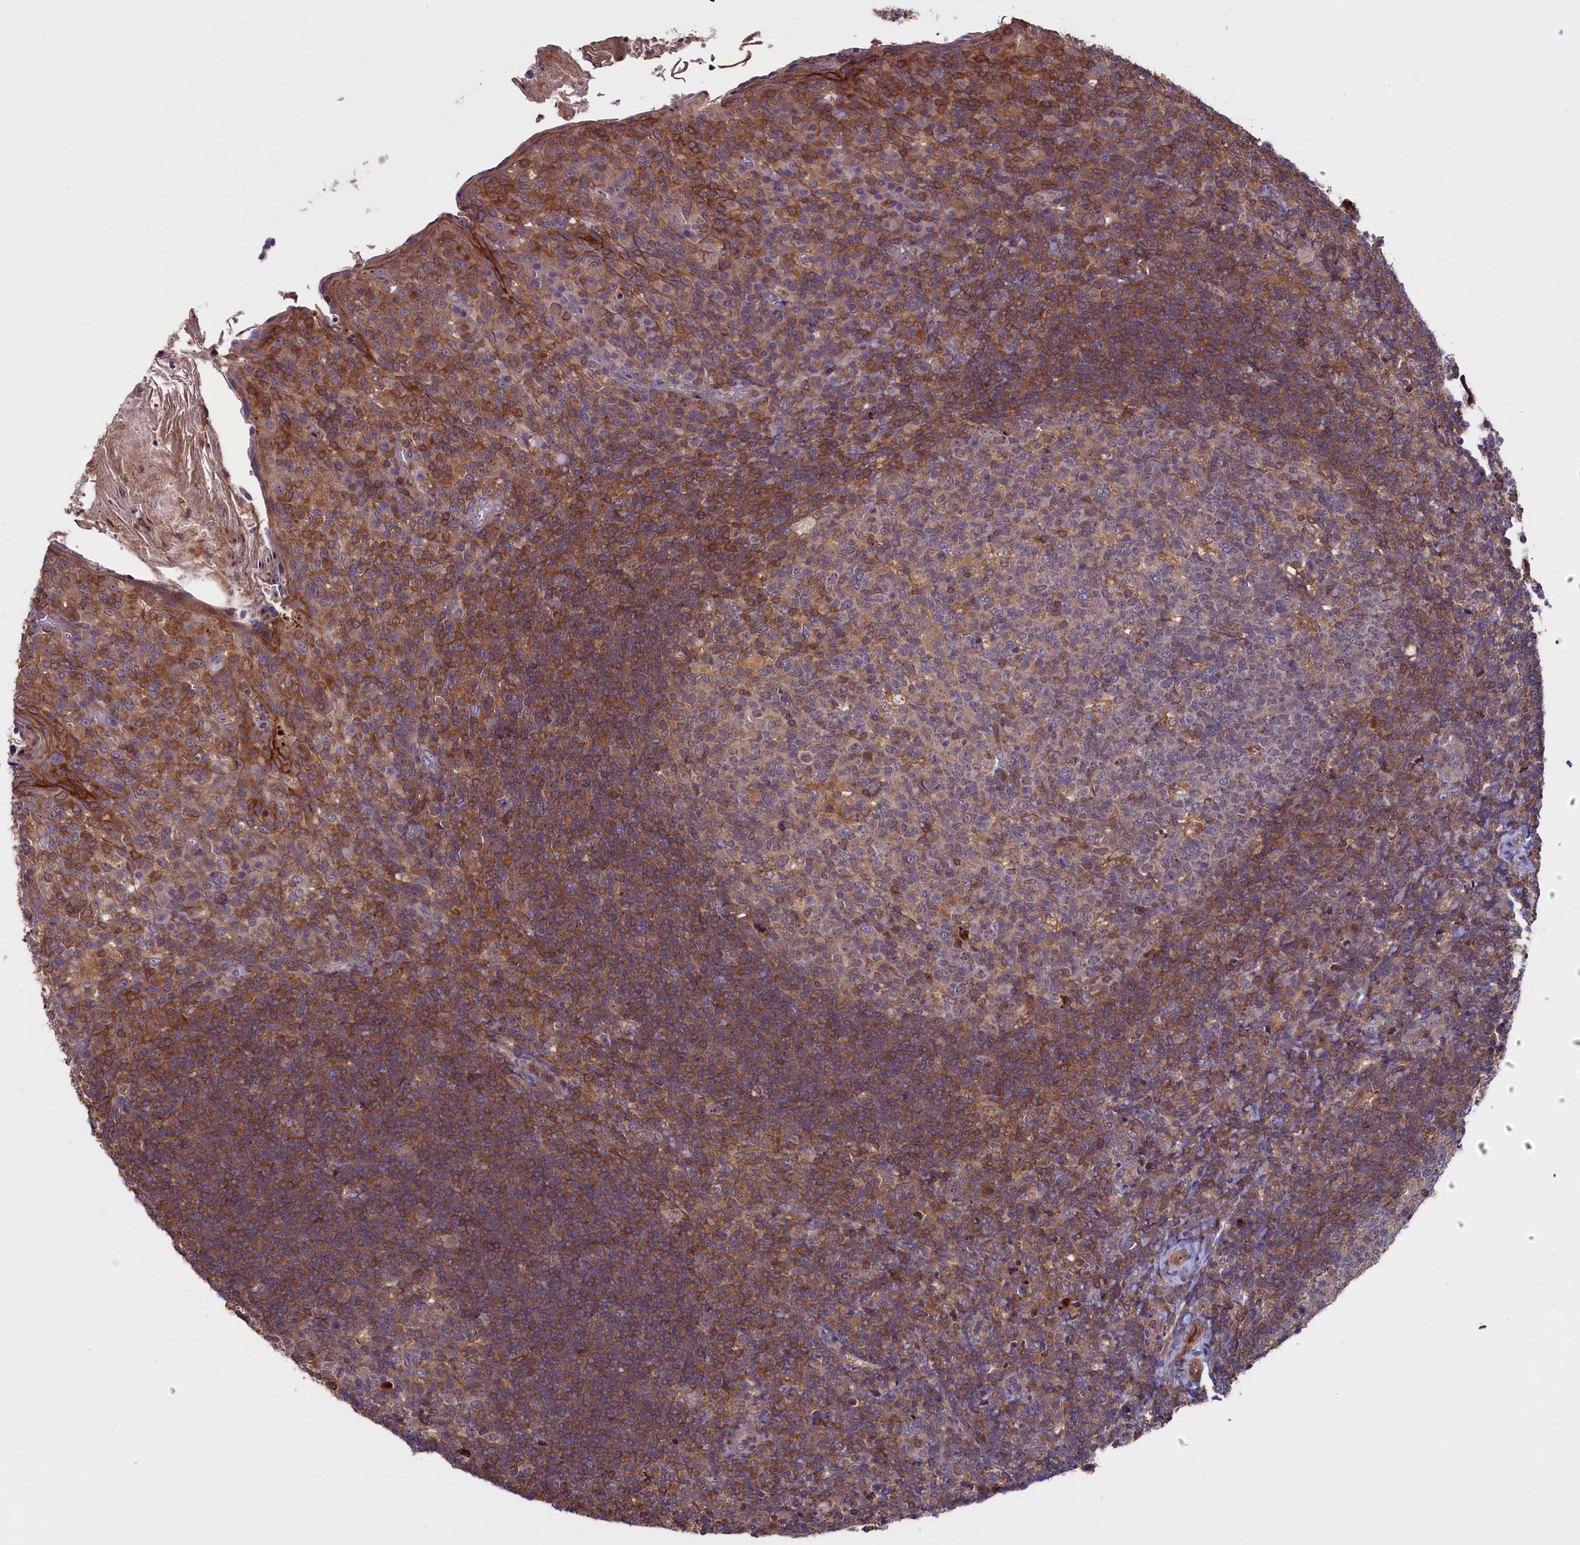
{"staining": {"intensity": "moderate", "quantity": "<25%", "location": "cytoplasmic/membranous"}, "tissue": "tonsil", "cell_type": "Germinal center cells", "image_type": "normal", "snomed": [{"axis": "morphology", "description": "Normal tissue, NOS"}, {"axis": "topography", "description": "Tonsil"}], "caption": "This histopathology image demonstrates normal tonsil stained with immunohistochemistry to label a protein in brown. The cytoplasmic/membranous of germinal center cells show moderate positivity for the protein. Nuclei are counter-stained blue.", "gene": "DUOXA1", "patient": {"sex": "female", "age": 10}}